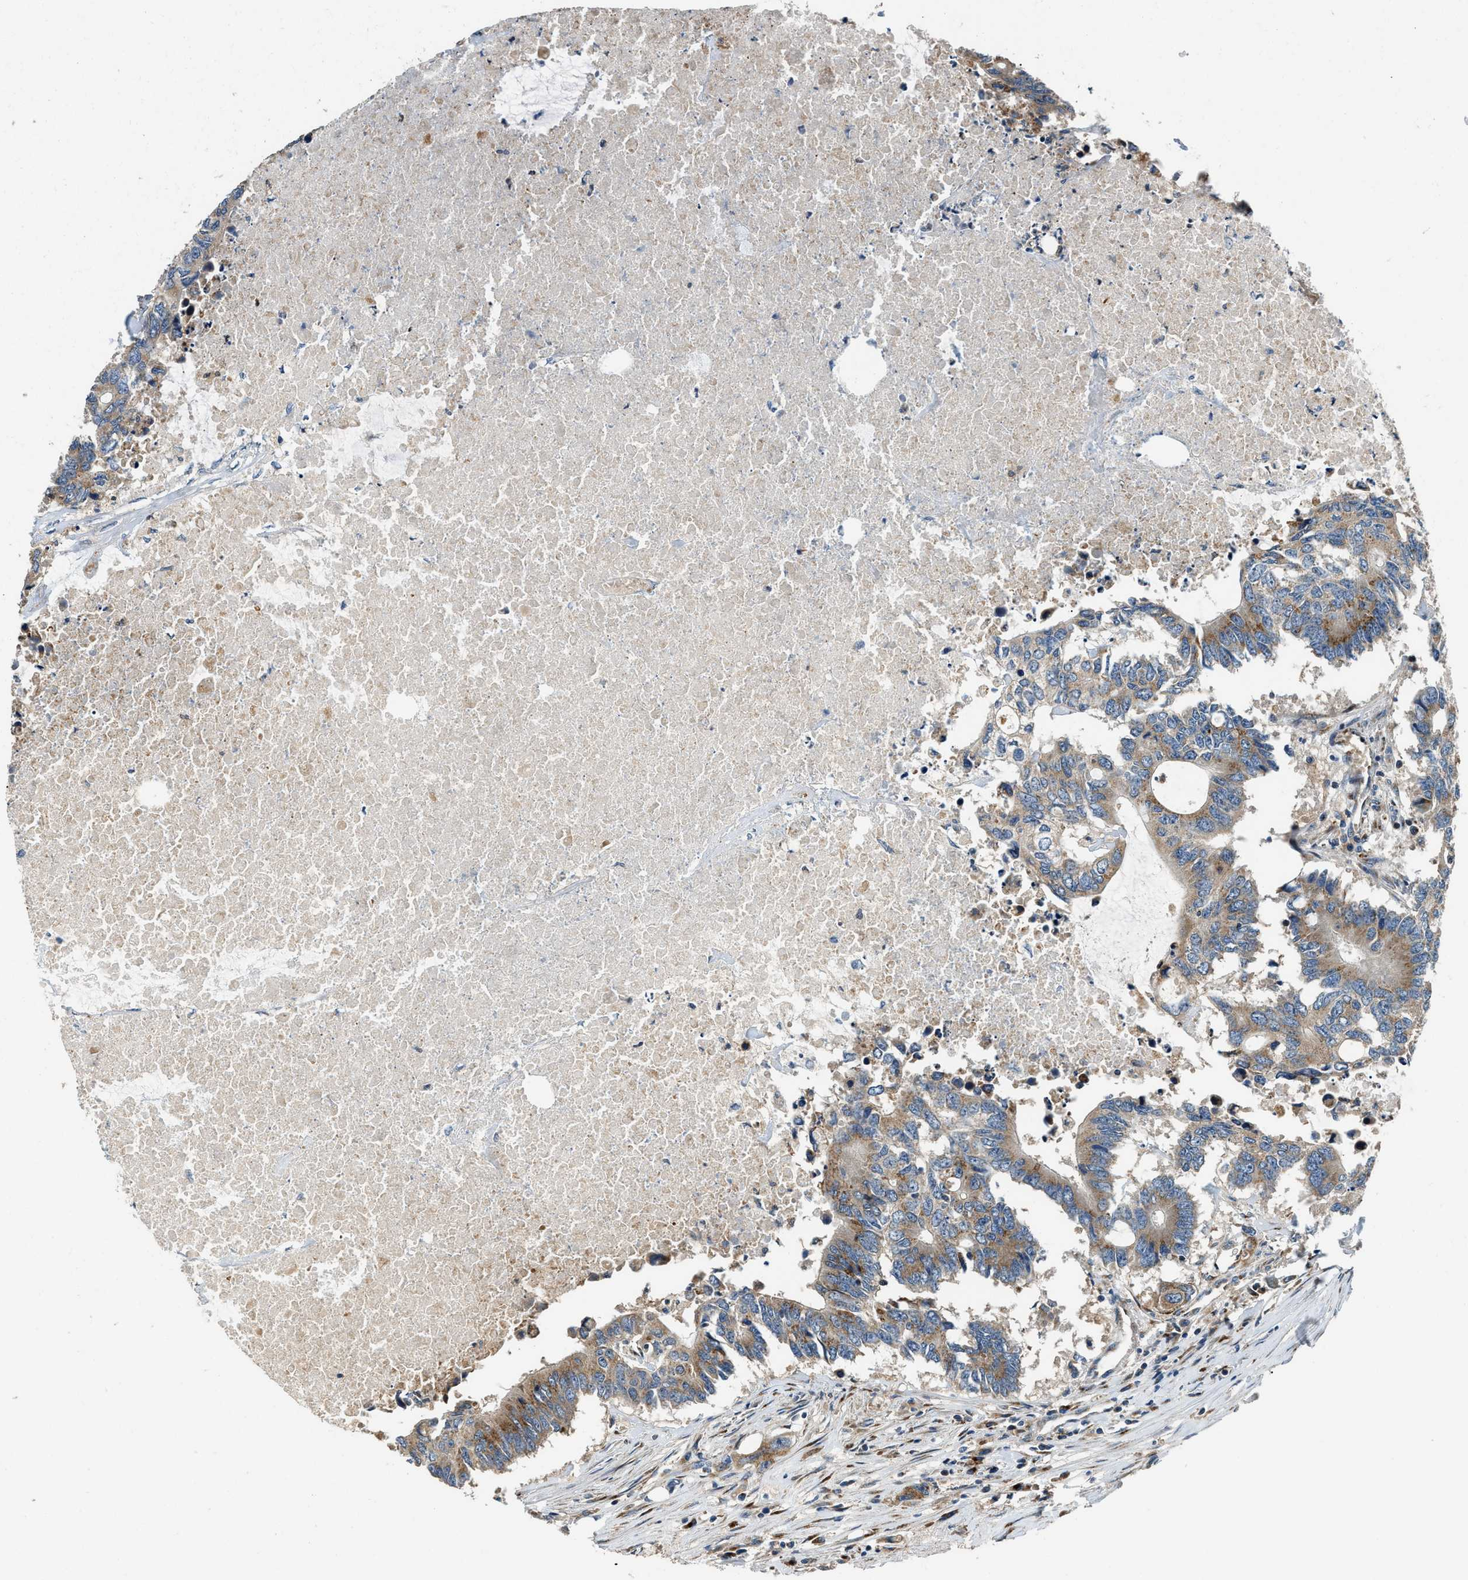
{"staining": {"intensity": "moderate", "quantity": ">75%", "location": "cytoplasmic/membranous"}, "tissue": "colorectal cancer", "cell_type": "Tumor cells", "image_type": "cancer", "snomed": [{"axis": "morphology", "description": "Adenocarcinoma, NOS"}, {"axis": "topography", "description": "Colon"}], "caption": "Tumor cells display medium levels of moderate cytoplasmic/membranous staining in approximately >75% of cells in colorectal cancer. (DAB = brown stain, brightfield microscopy at high magnification).", "gene": "FUT8", "patient": {"sex": "male", "age": 71}}